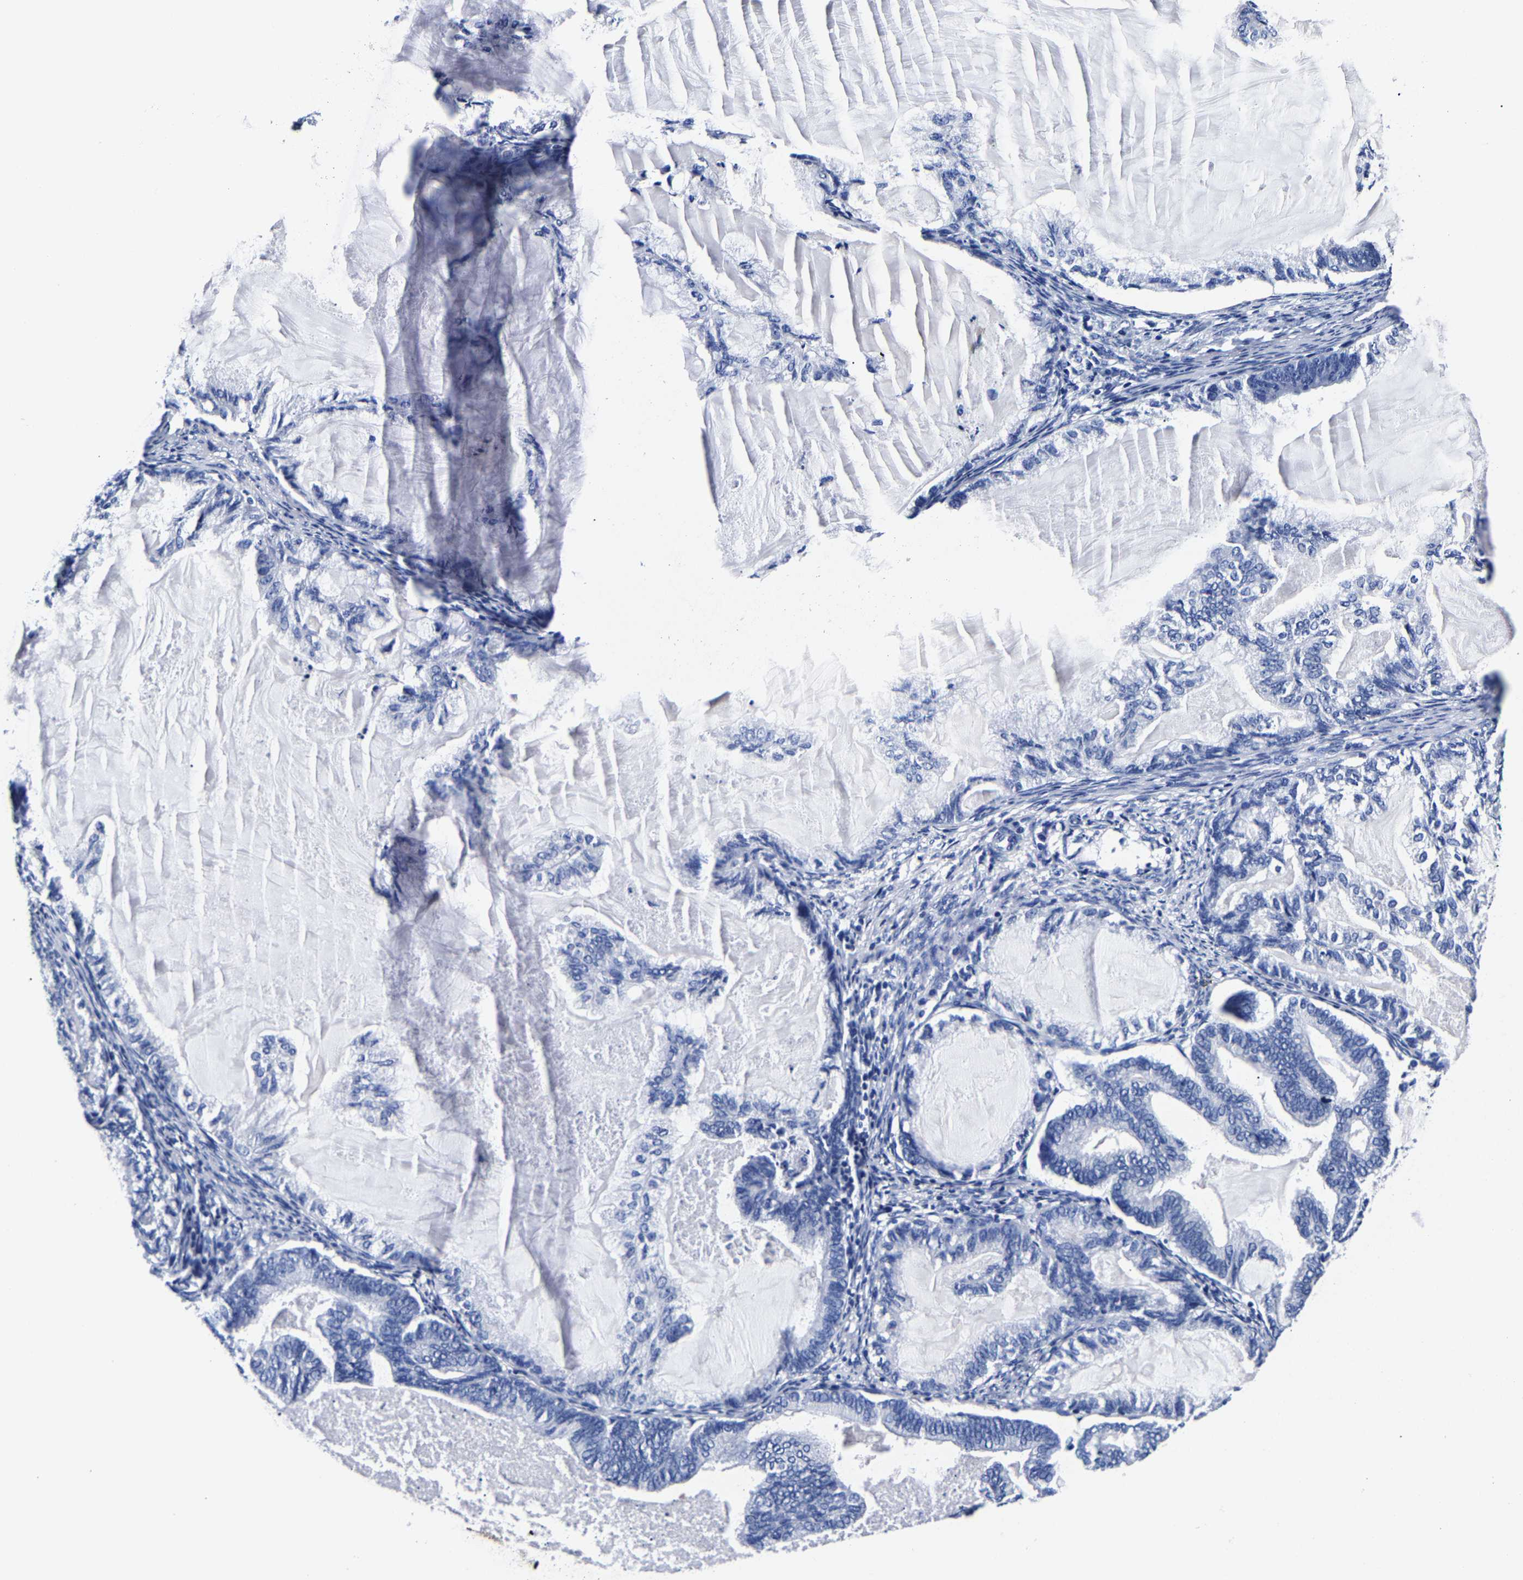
{"staining": {"intensity": "negative", "quantity": "none", "location": "none"}, "tissue": "endometrial cancer", "cell_type": "Tumor cells", "image_type": "cancer", "snomed": [{"axis": "morphology", "description": "Adenocarcinoma, NOS"}, {"axis": "topography", "description": "Endometrium"}], "caption": "Micrograph shows no significant protein staining in tumor cells of endometrial cancer.", "gene": "CPA2", "patient": {"sex": "female", "age": 86}}